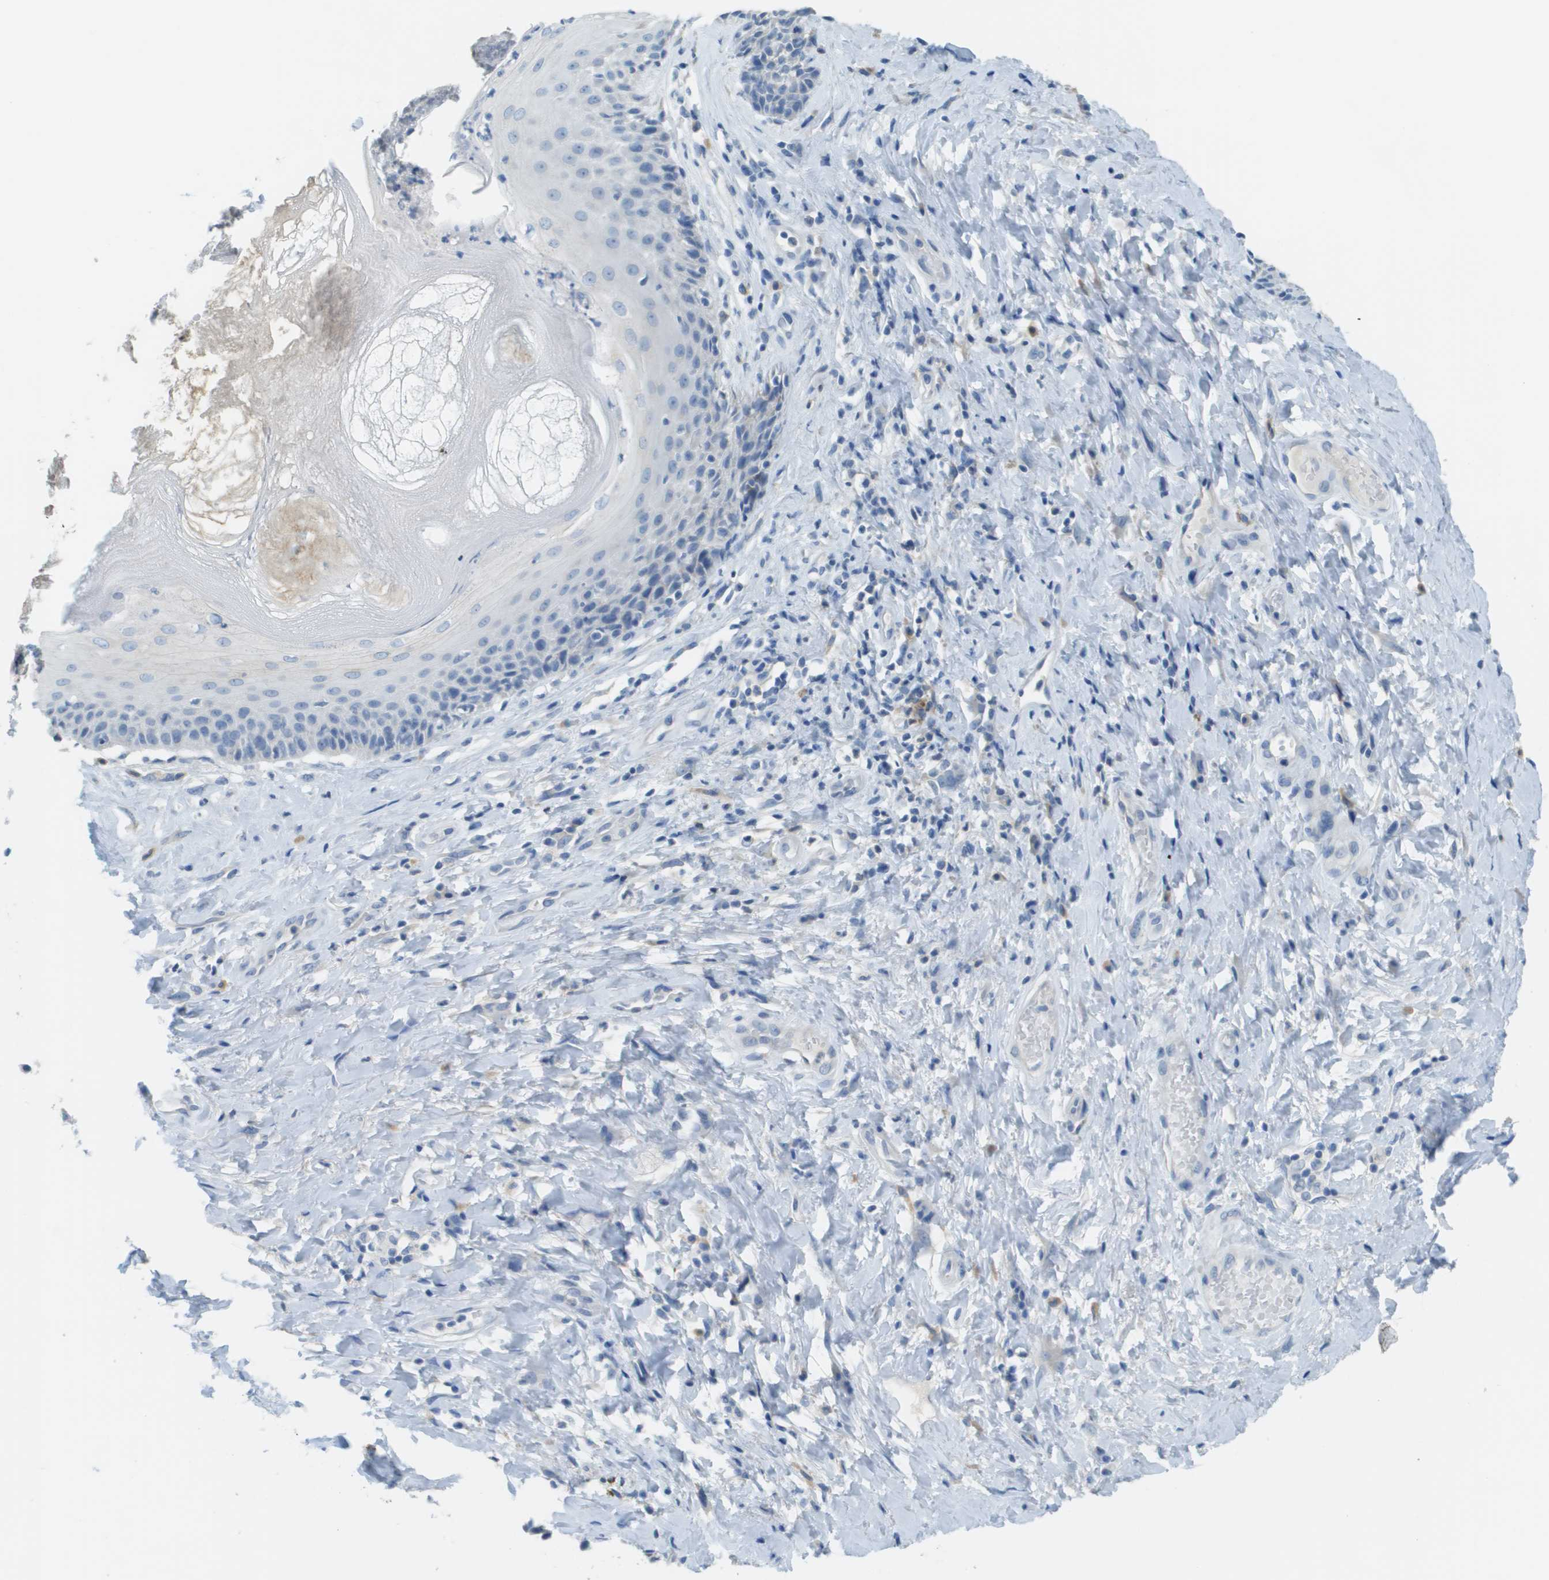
{"staining": {"intensity": "negative", "quantity": "none", "location": "none"}, "tissue": "skin", "cell_type": "Epidermal cells", "image_type": "normal", "snomed": [{"axis": "morphology", "description": "Normal tissue, NOS"}, {"axis": "topography", "description": "Anal"}], "caption": "Skin was stained to show a protein in brown. There is no significant positivity in epidermal cells. (Stains: DAB immunohistochemistry with hematoxylin counter stain, Microscopy: brightfield microscopy at high magnification).", "gene": "PTGDR2", "patient": {"sex": "male", "age": 69}}